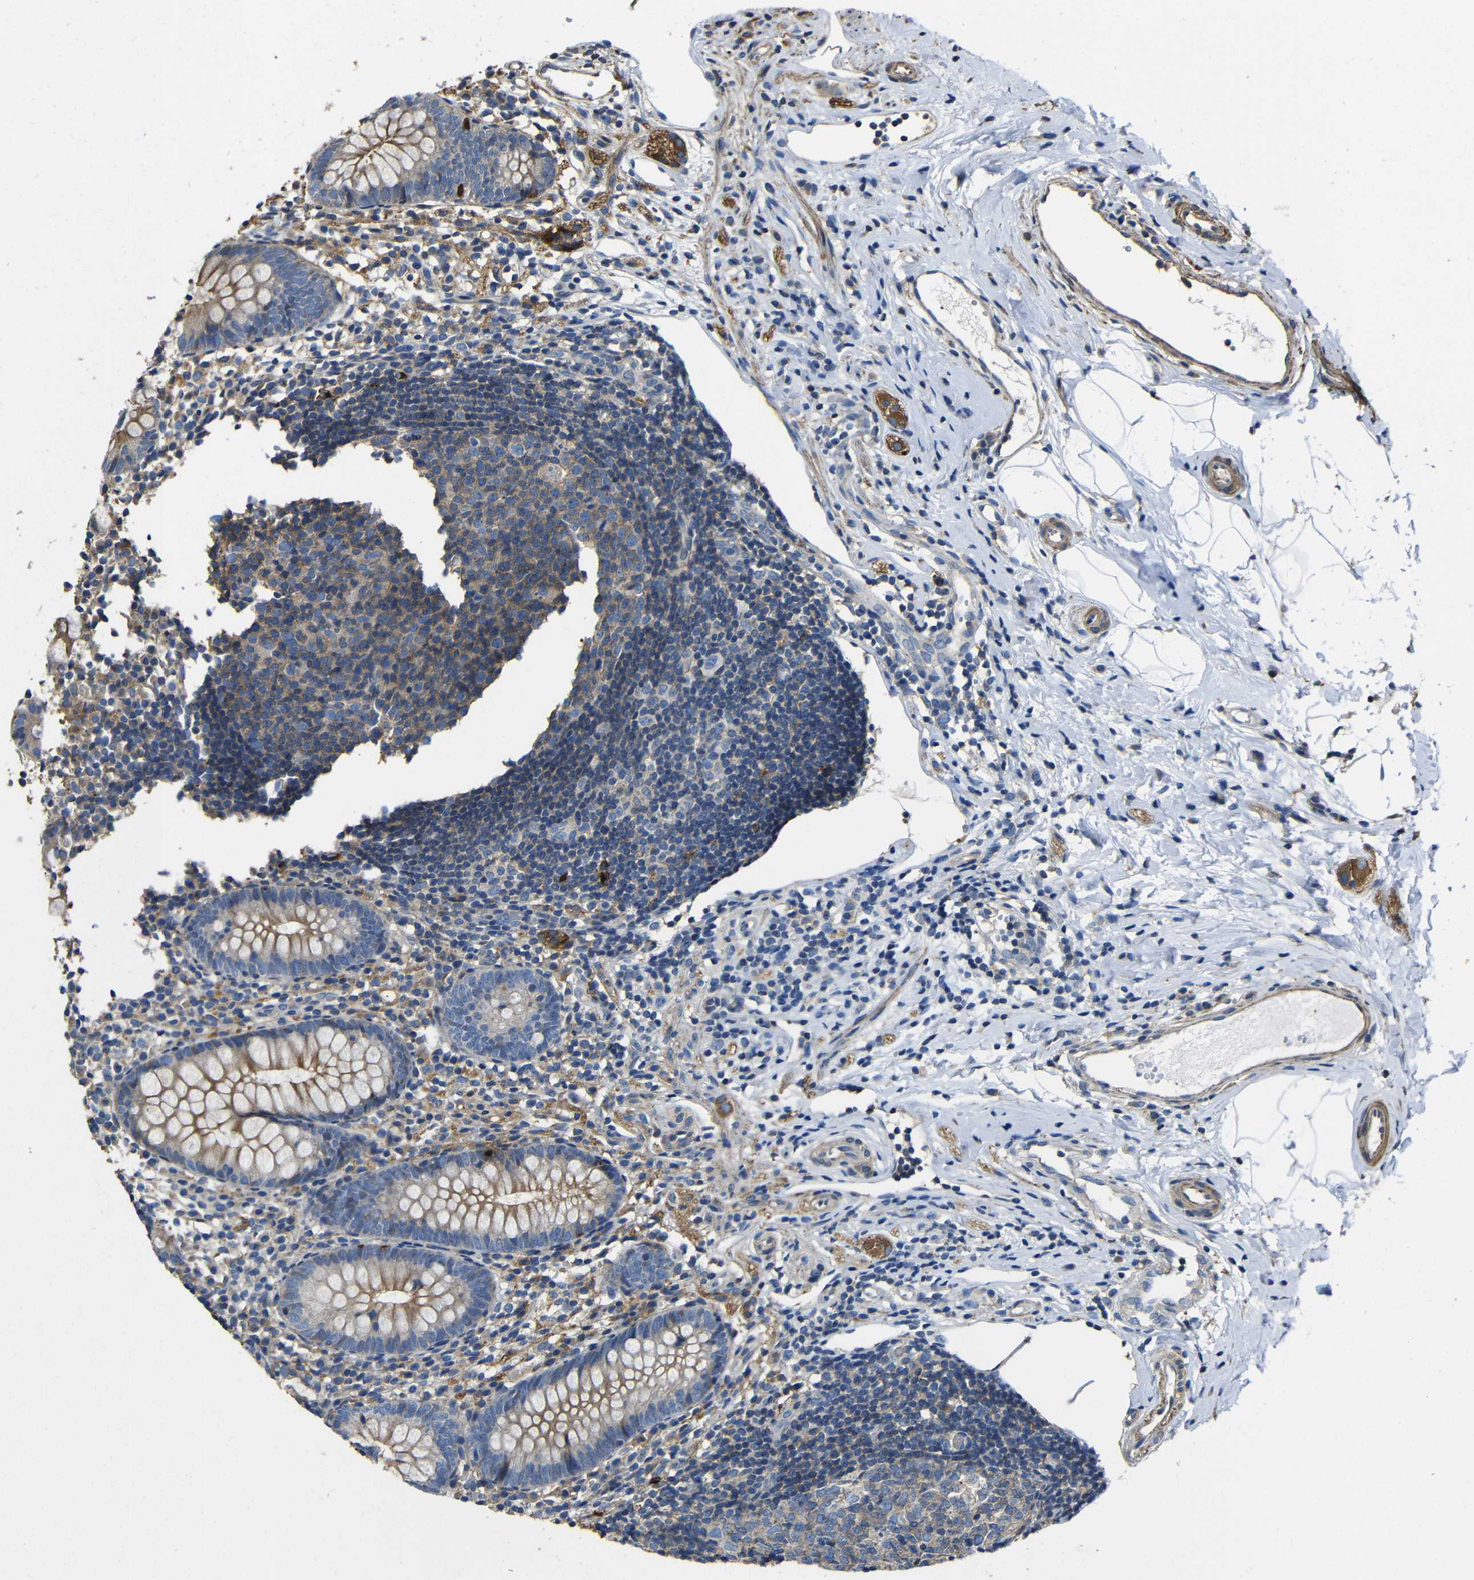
{"staining": {"intensity": "moderate", "quantity": "25%-75%", "location": "cytoplasmic/membranous"}, "tissue": "appendix", "cell_type": "Glandular cells", "image_type": "normal", "snomed": [{"axis": "morphology", "description": "Normal tissue, NOS"}, {"axis": "topography", "description": "Appendix"}], "caption": "Immunohistochemistry (DAB) staining of normal appendix exhibits moderate cytoplasmic/membranous protein expression in about 25%-75% of glandular cells.", "gene": "GDI1", "patient": {"sex": "female", "age": 20}}